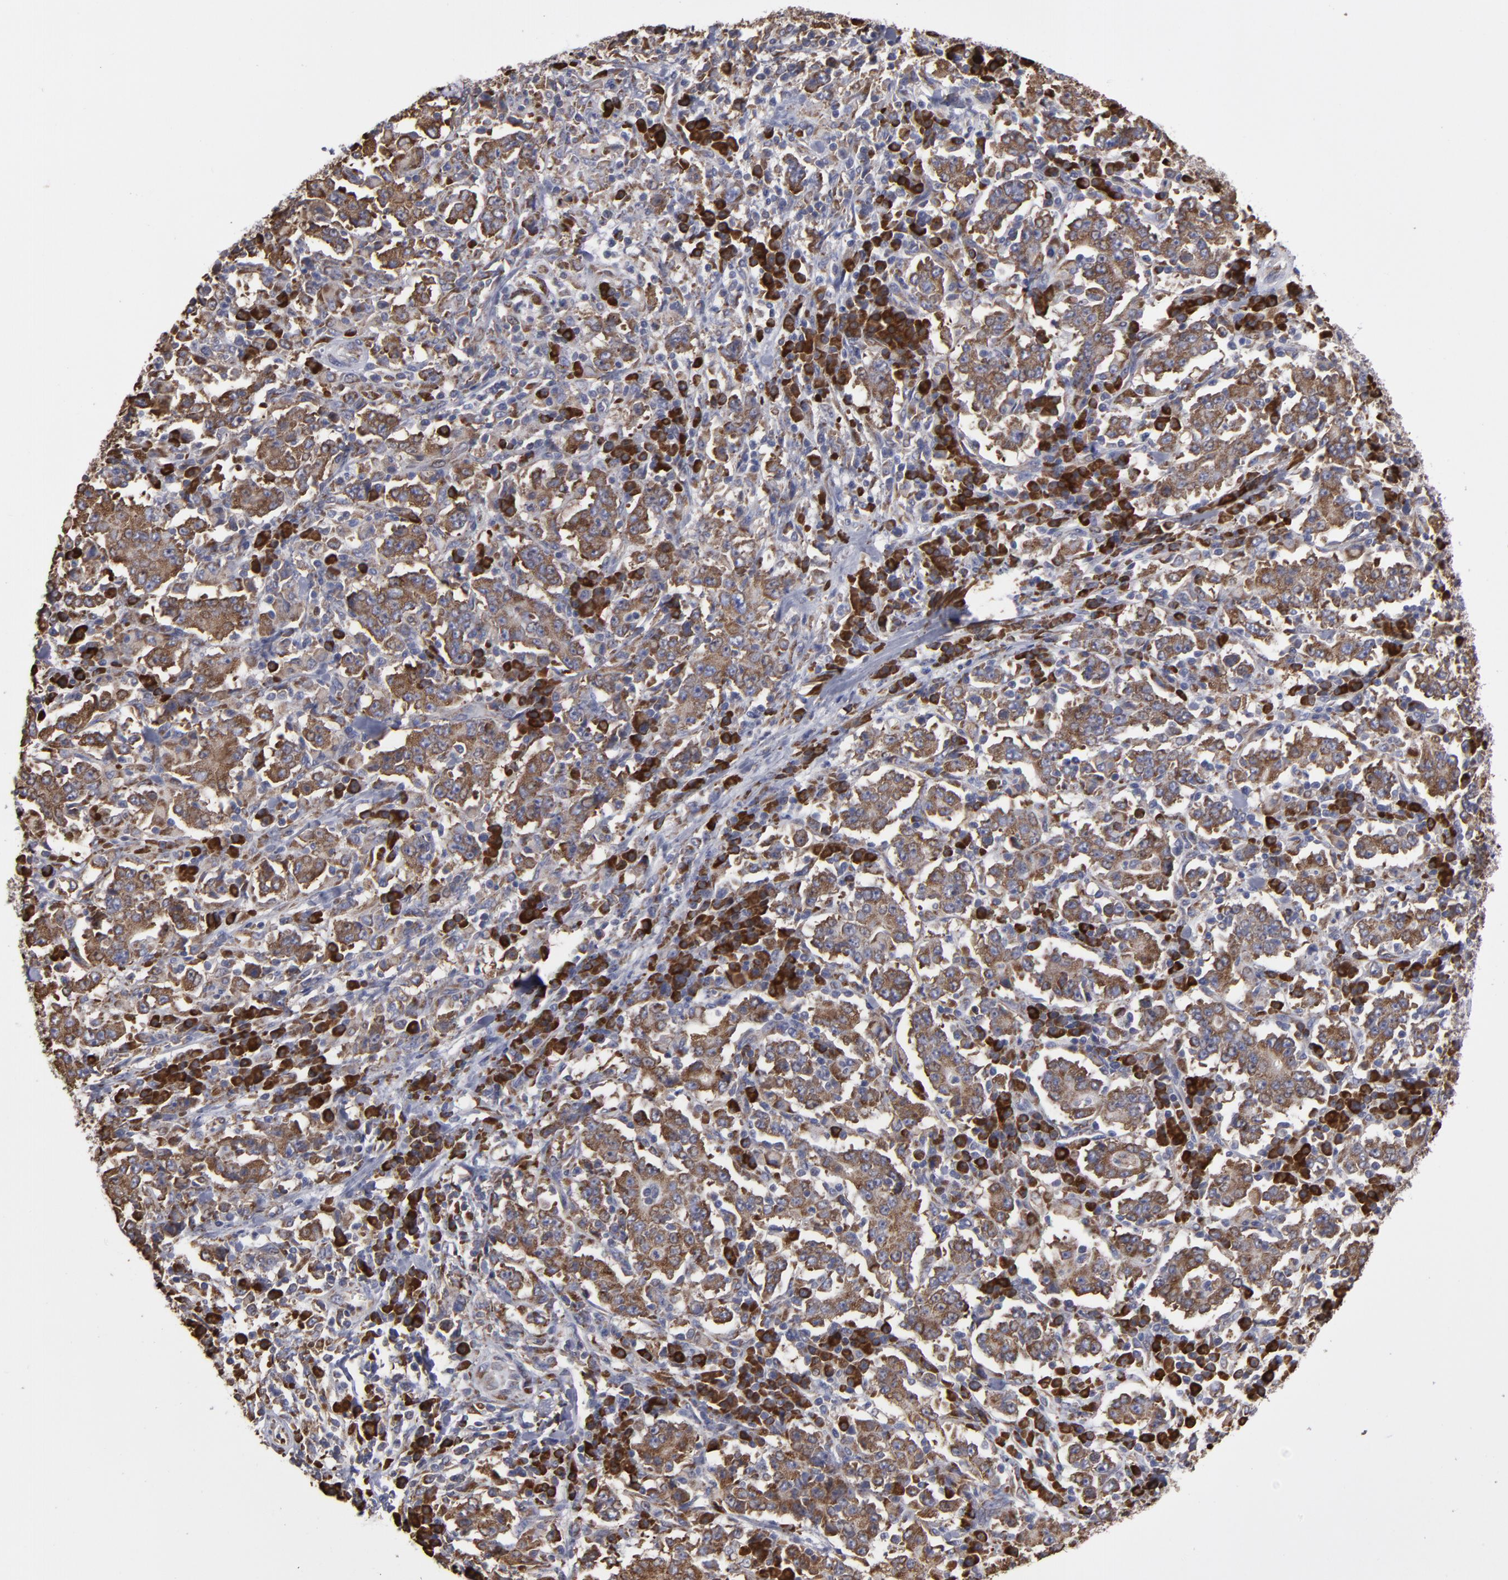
{"staining": {"intensity": "moderate", "quantity": ">75%", "location": "cytoplasmic/membranous"}, "tissue": "stomach cancer", "cell_type": "Tumor cells", "image_type": "cancer", "snomed": [{"axis": "morphology", "description": "Normal tissue, NOS"}, {"axis": "morphology", "description": "Adenocarcinoma, NOS"}, {"axis": "topography", "description": "Stomach, upper"}, {"axis": "topography", "description": "Stomach"}], "caption": "A brown stain highlights moderate cytoplasmic/membranous positivity of a protein in stomach cancer (adenocarcinoma) tumor cells. (DAB (3,3'-diaminobenzidine) = brown stain, brightfield microscopy at high magnification).", "gene": "SND1", "patient": {"sex": "male", "age": 59}}